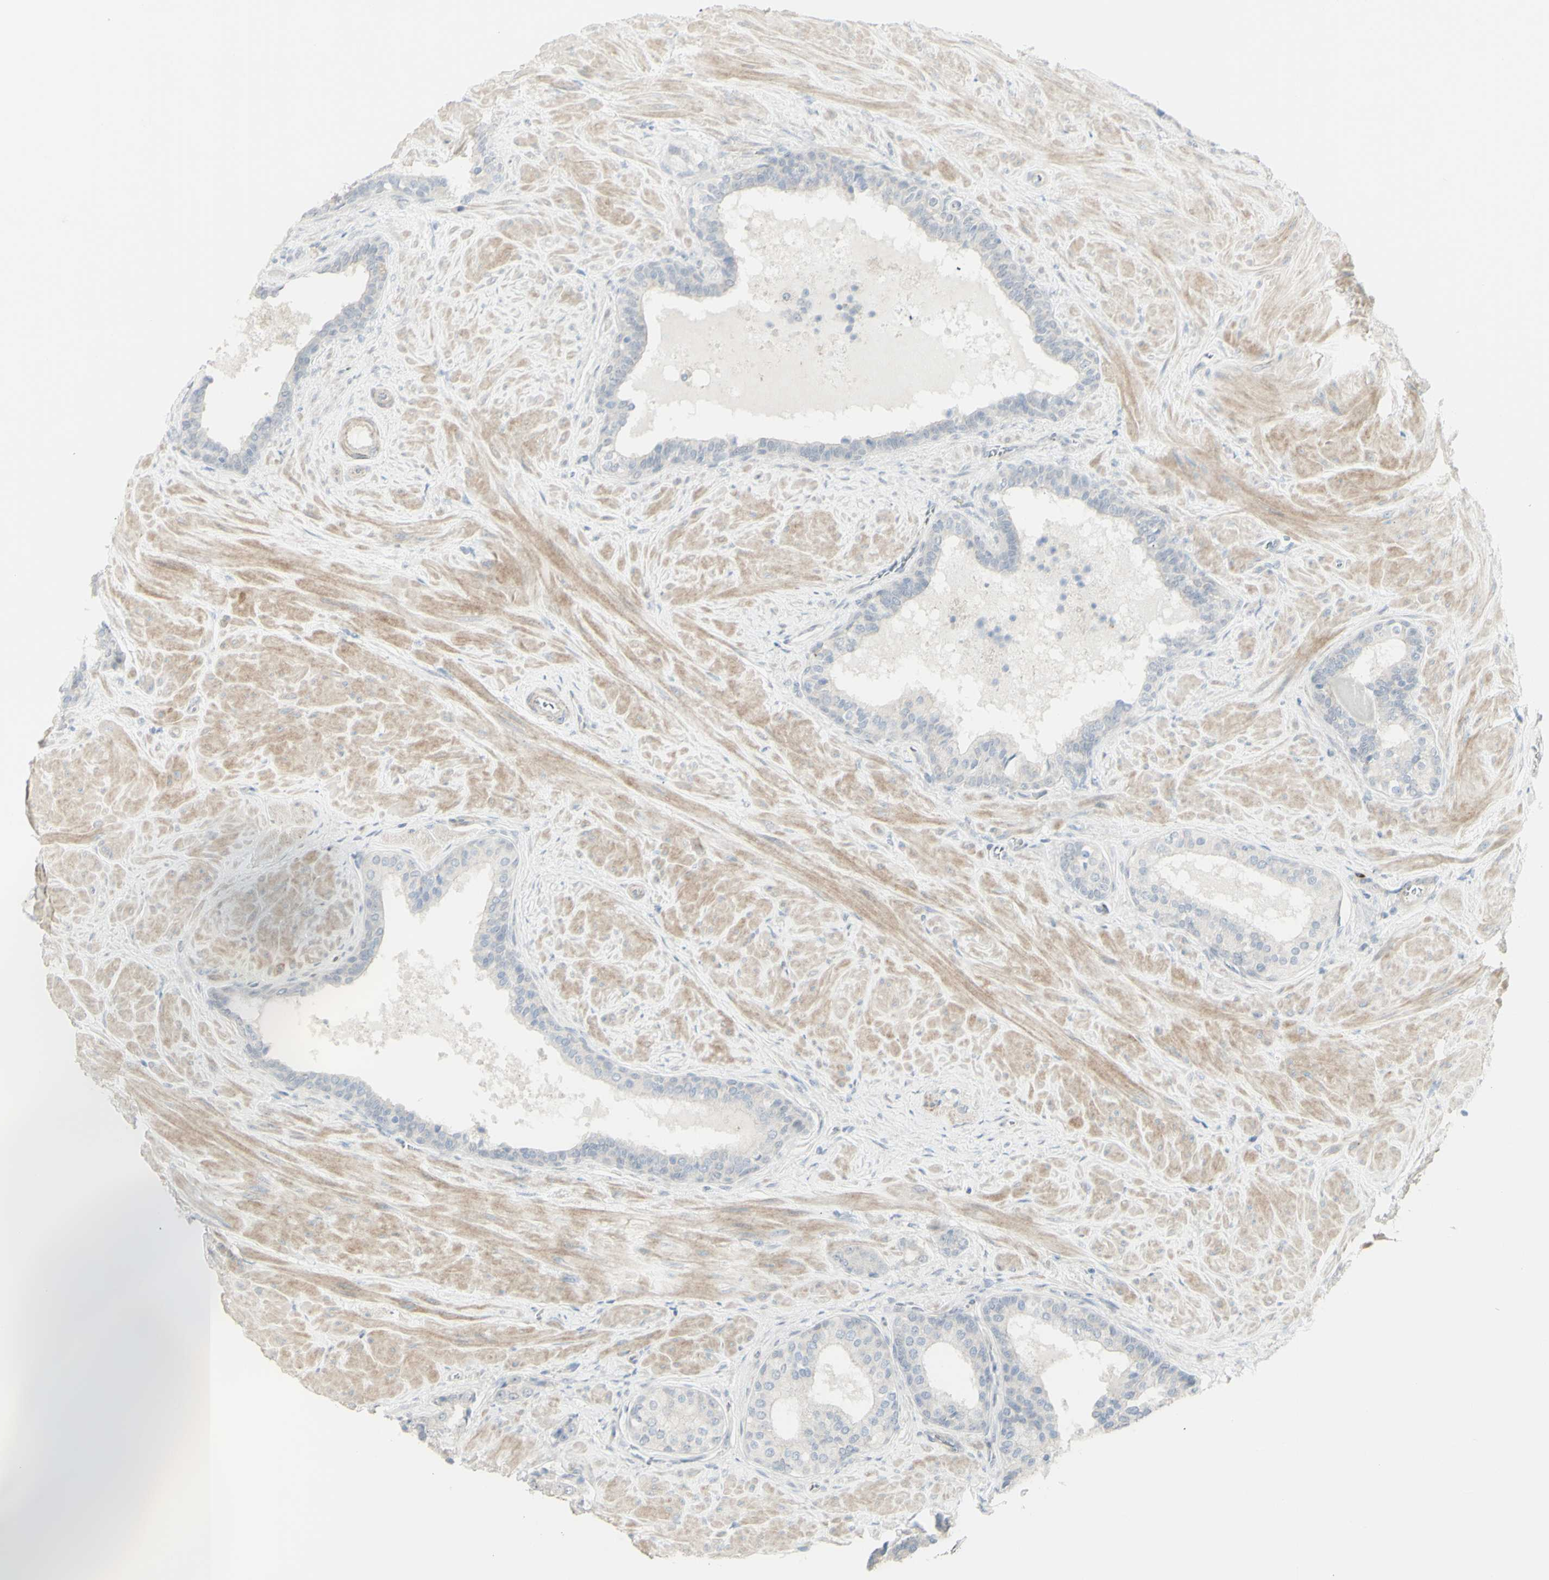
{"staining": {"intensity": "negative", "quantity": "none", "location": "none"}, "tissue": "prostate cancer", "cell_type": "Tumor cells", "image_type": "cancer", "snomed": [{"axis": "morphology", "description": "Adenocarcinoma, Low grade"}, {"axis": "topography", "description": "Prostate"}], "caption": "Tumor cells show no significant staining in low-grade adenocarcinoma (prostate). The staining is performed using DAB (3,3'-diaminobenzidine) brown chromogen with nuclei counter-stained in using hematoxylin.", "gene": "NDST4", "patient": {"sex": "male", "age": 60}}